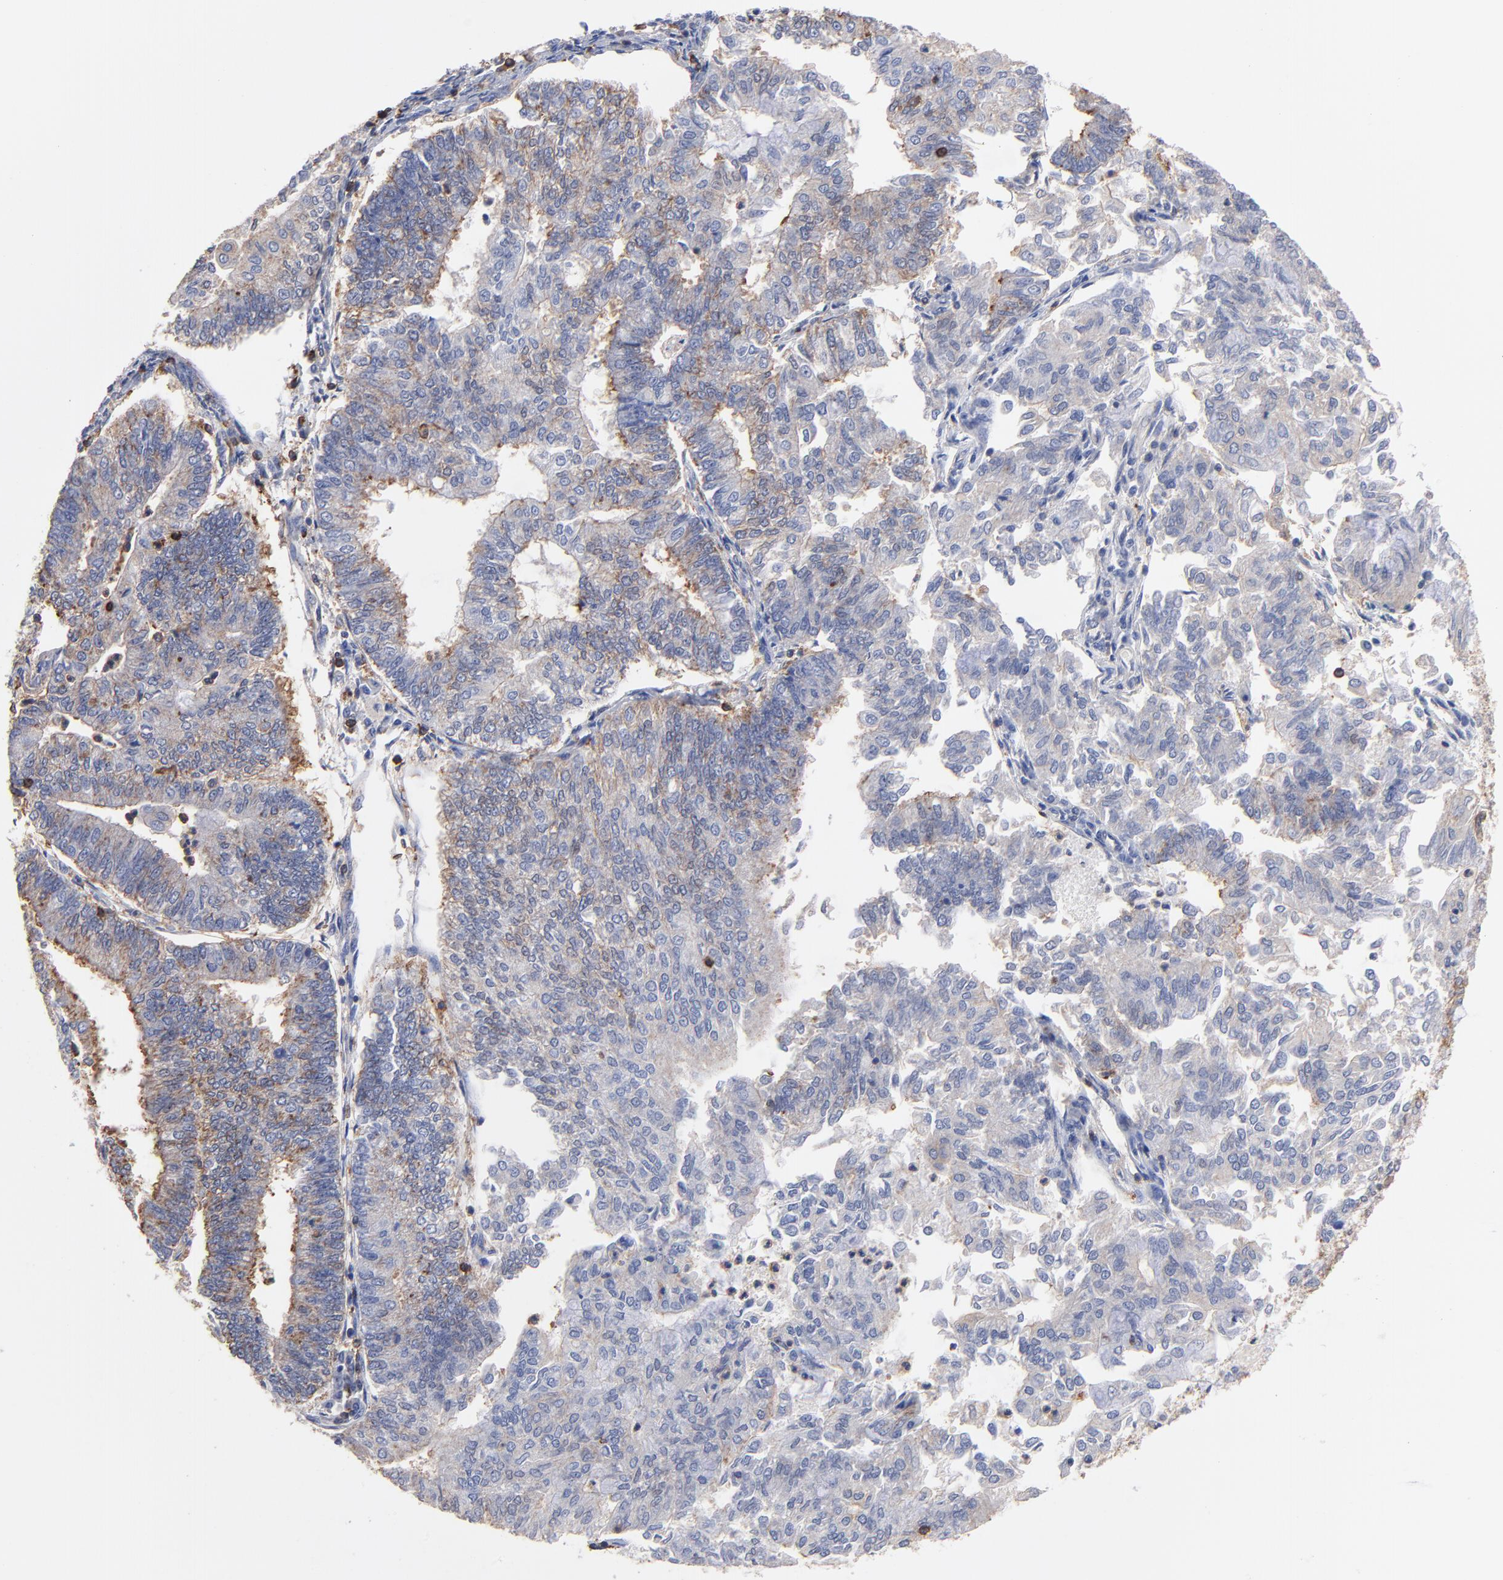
{"staining": {"intensity": "weak", "quantity": "<25%", "location": "cytoplasmic/membranous"}, "tissue": "endometrial cancer", "cell_type": "Tumor cells", "image_type": "cancer", "snomed": [{"axis": "morphology", "description": "Adenocarcinoma, NOS"}, {"axis": "topography", "description": "Endometrium"}], "caption": "This is an IHC micrograph of endometrial adenocarcinoma. There is no positivity in tumor cells.", "gene": "ASL", "patient": {"sex": "female", "age": 59}}